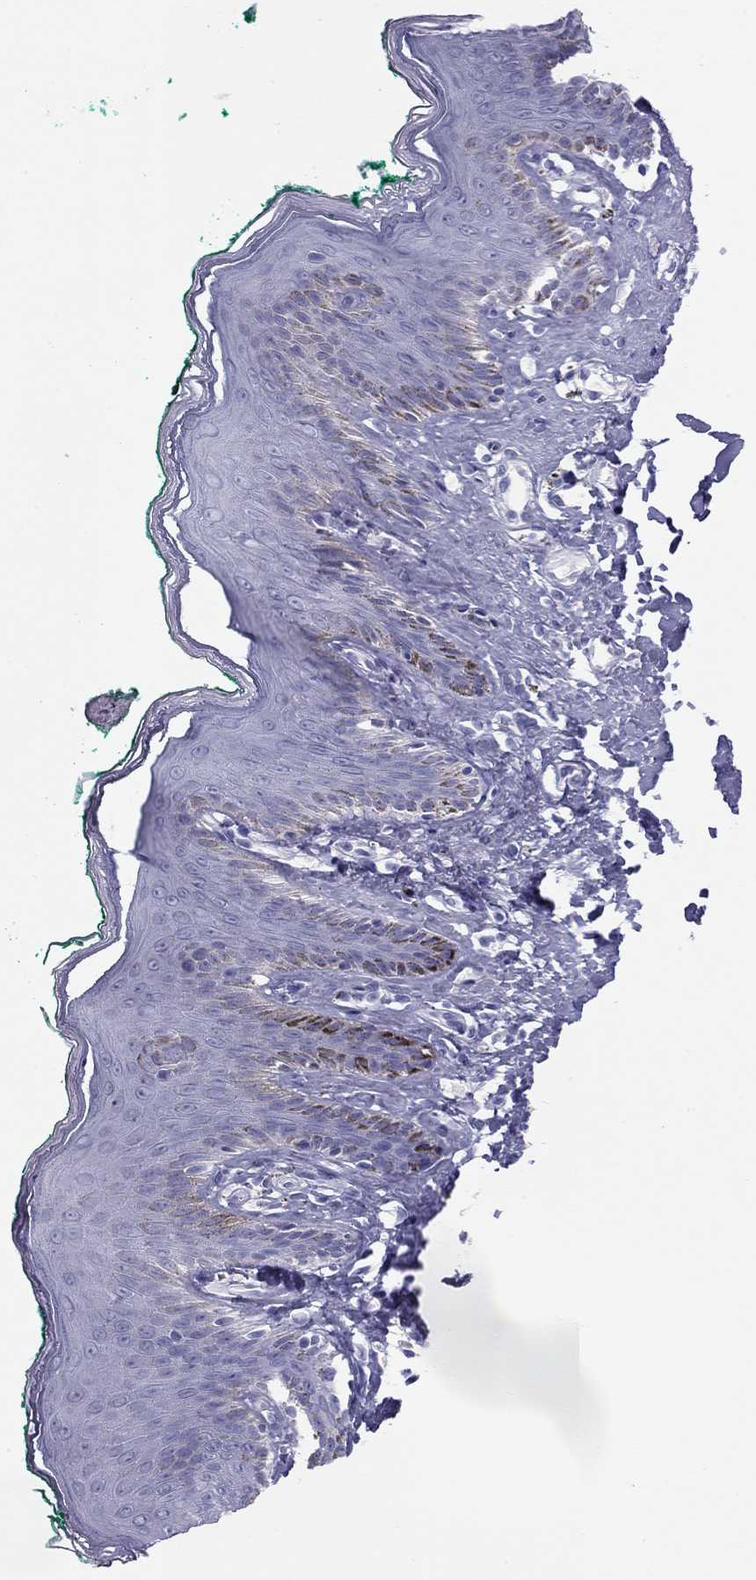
{"staining": {"intensity": "negative", "quantity": "none", "location": "none"}, "tissue": "skin", "cell_type": "Epidermal cells", "image_type": "normal", "snomed": [{"axis": "morphology", "description": "Normal tissue, NOS"}, {"axis": "topography", "description": "Vulva"}], "caption": "Skin was stained to show a protein in brown. There is no significant expression in epidermal cells. (Brightfield microscopy of DAB (3,3'-diaminobenzidine) immunohistochemistry at high magnification).", "gene": "TRPM3", "patient": {"sex": "female", "age": 66}}